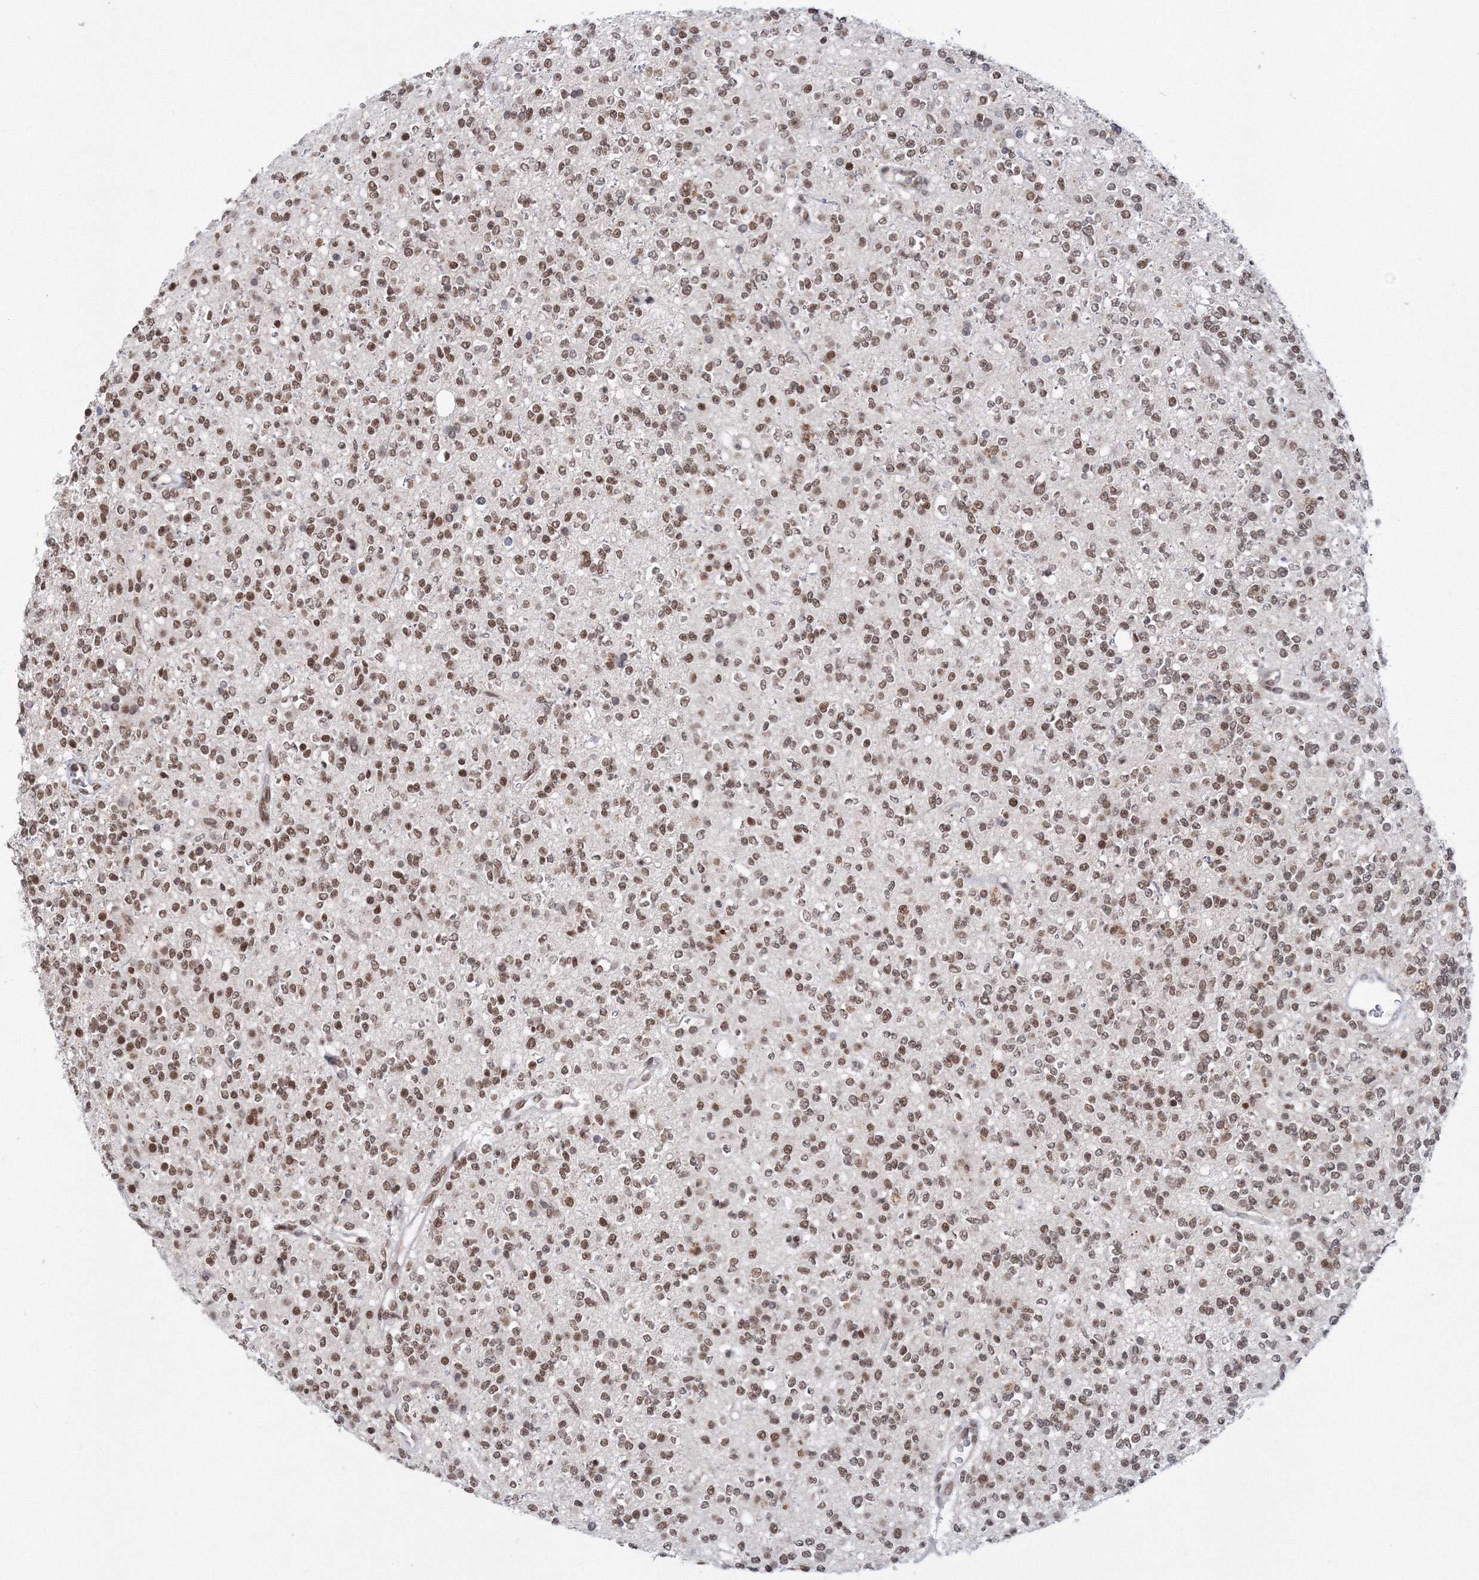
{"staining": {"intensity": "moderate", "quantity": ">75%", "location": "nuclear"}, "tissue": "glioma", "cell_type": "Tumor cells", "image_type": "cancer", "snomed": [{"axis": "morphology", "description": "Glioma, malignant, High grade"}, {"axis": "topography", "description": "Brain"}], "caption": "An immunohistochemistry histopathology image of neoplastic tissue is shown. Protein staining in brown labels moderate nuclear positivity in malignant glioma (high-grade) within tumor cells. (IHC, brightfield microscopy, high magnification).", "gene": "SF3B6", "patient": {"sex": "male", "age": 34}}